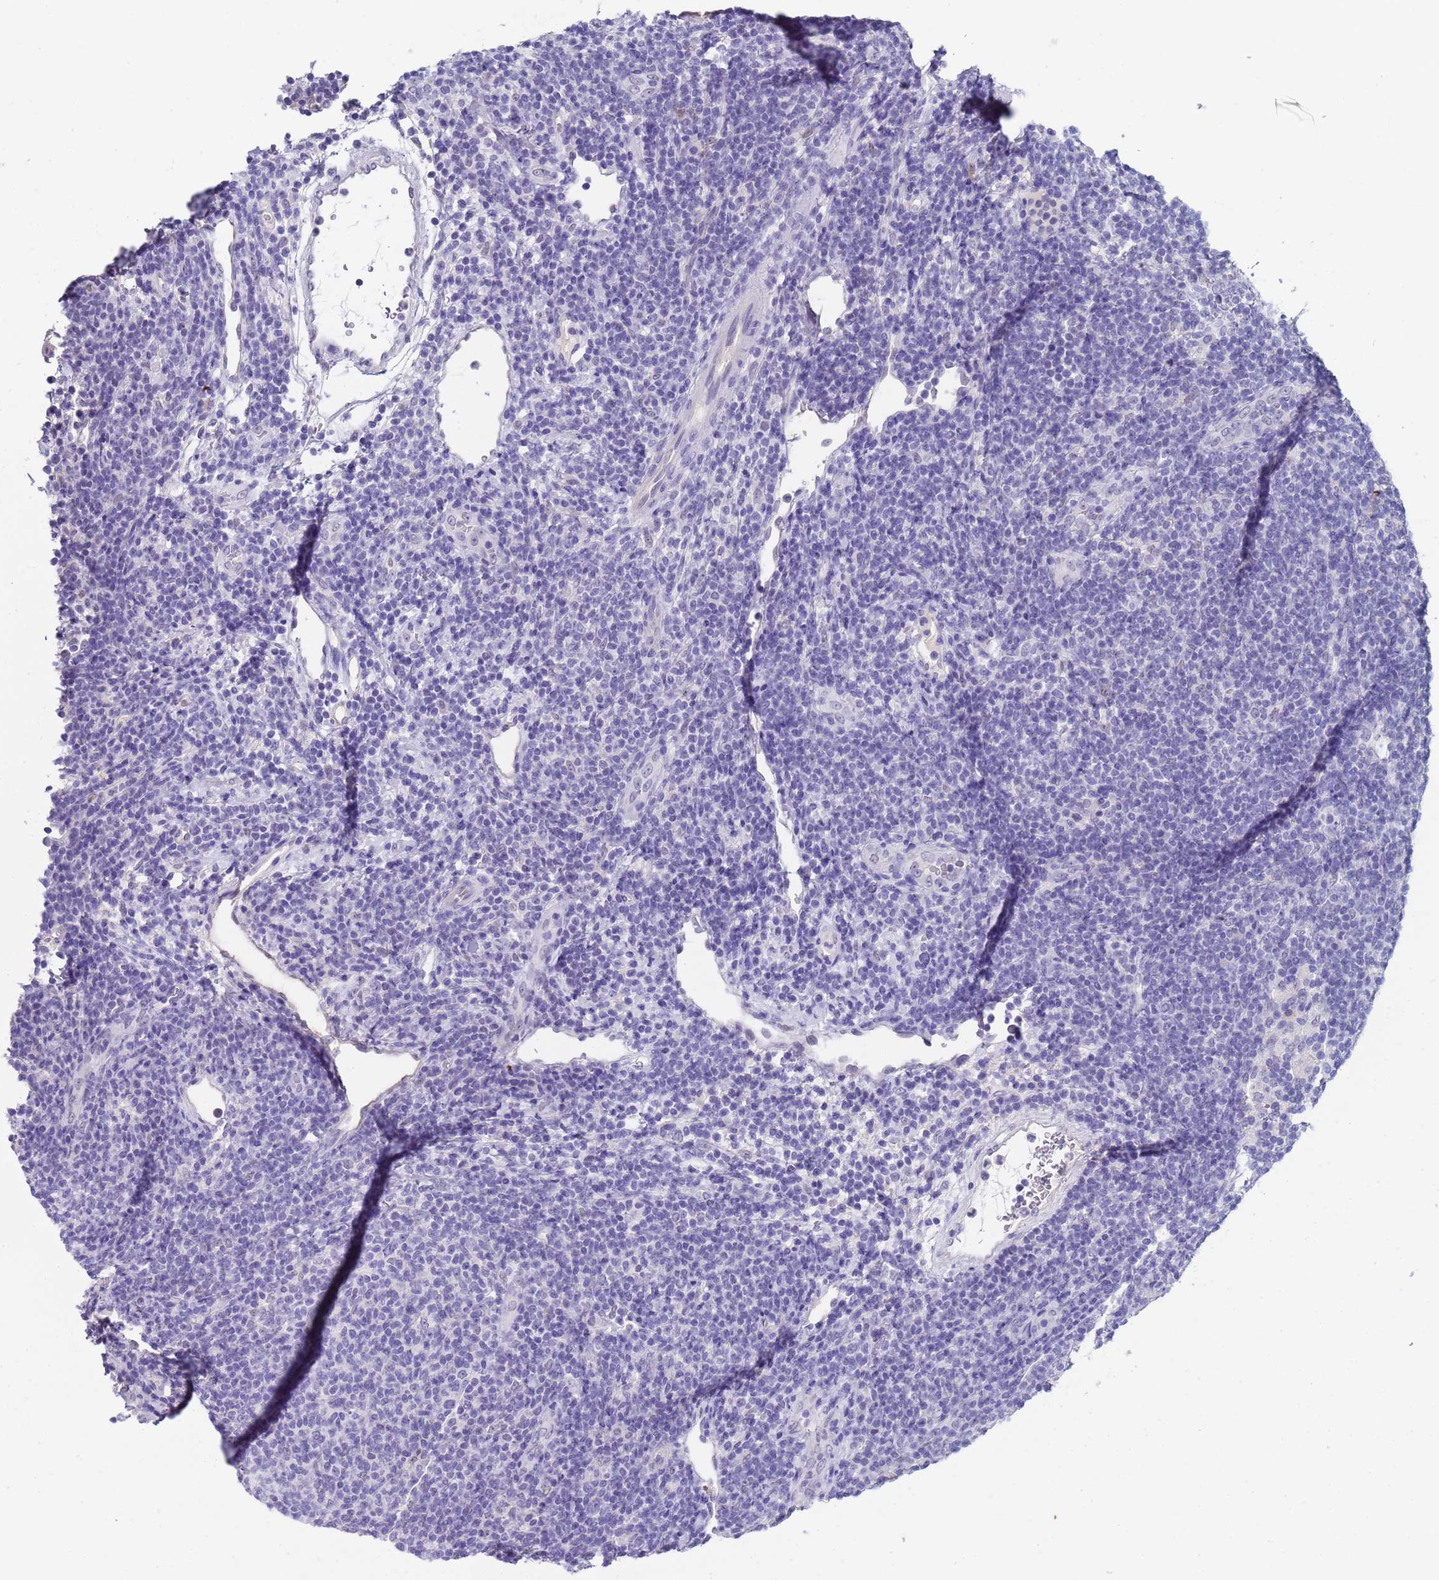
{"staining": {"intensity": "negative", "quantity": "none", "location": "none"}, "tissue": "lymphoma", "cell_type": "Tumor cells", "image_type": "cancer", "snomed": [{"axis": "morphology", "description": "Malignant lymphoma, non-Hodgkin's type, Low grade"}, {"axis": "topography", "description": "Lymph node"}], "caption": "The photomicrograph exhibits no staining of tumor cells in malignant lymphoma, non-Hodgkin's type (low-grade). (DAB immunohistochemistry (IHC) with hematoxylin counter stain).", "gene": "CTRC", "patient": {"sex": "male", "age": 66}}